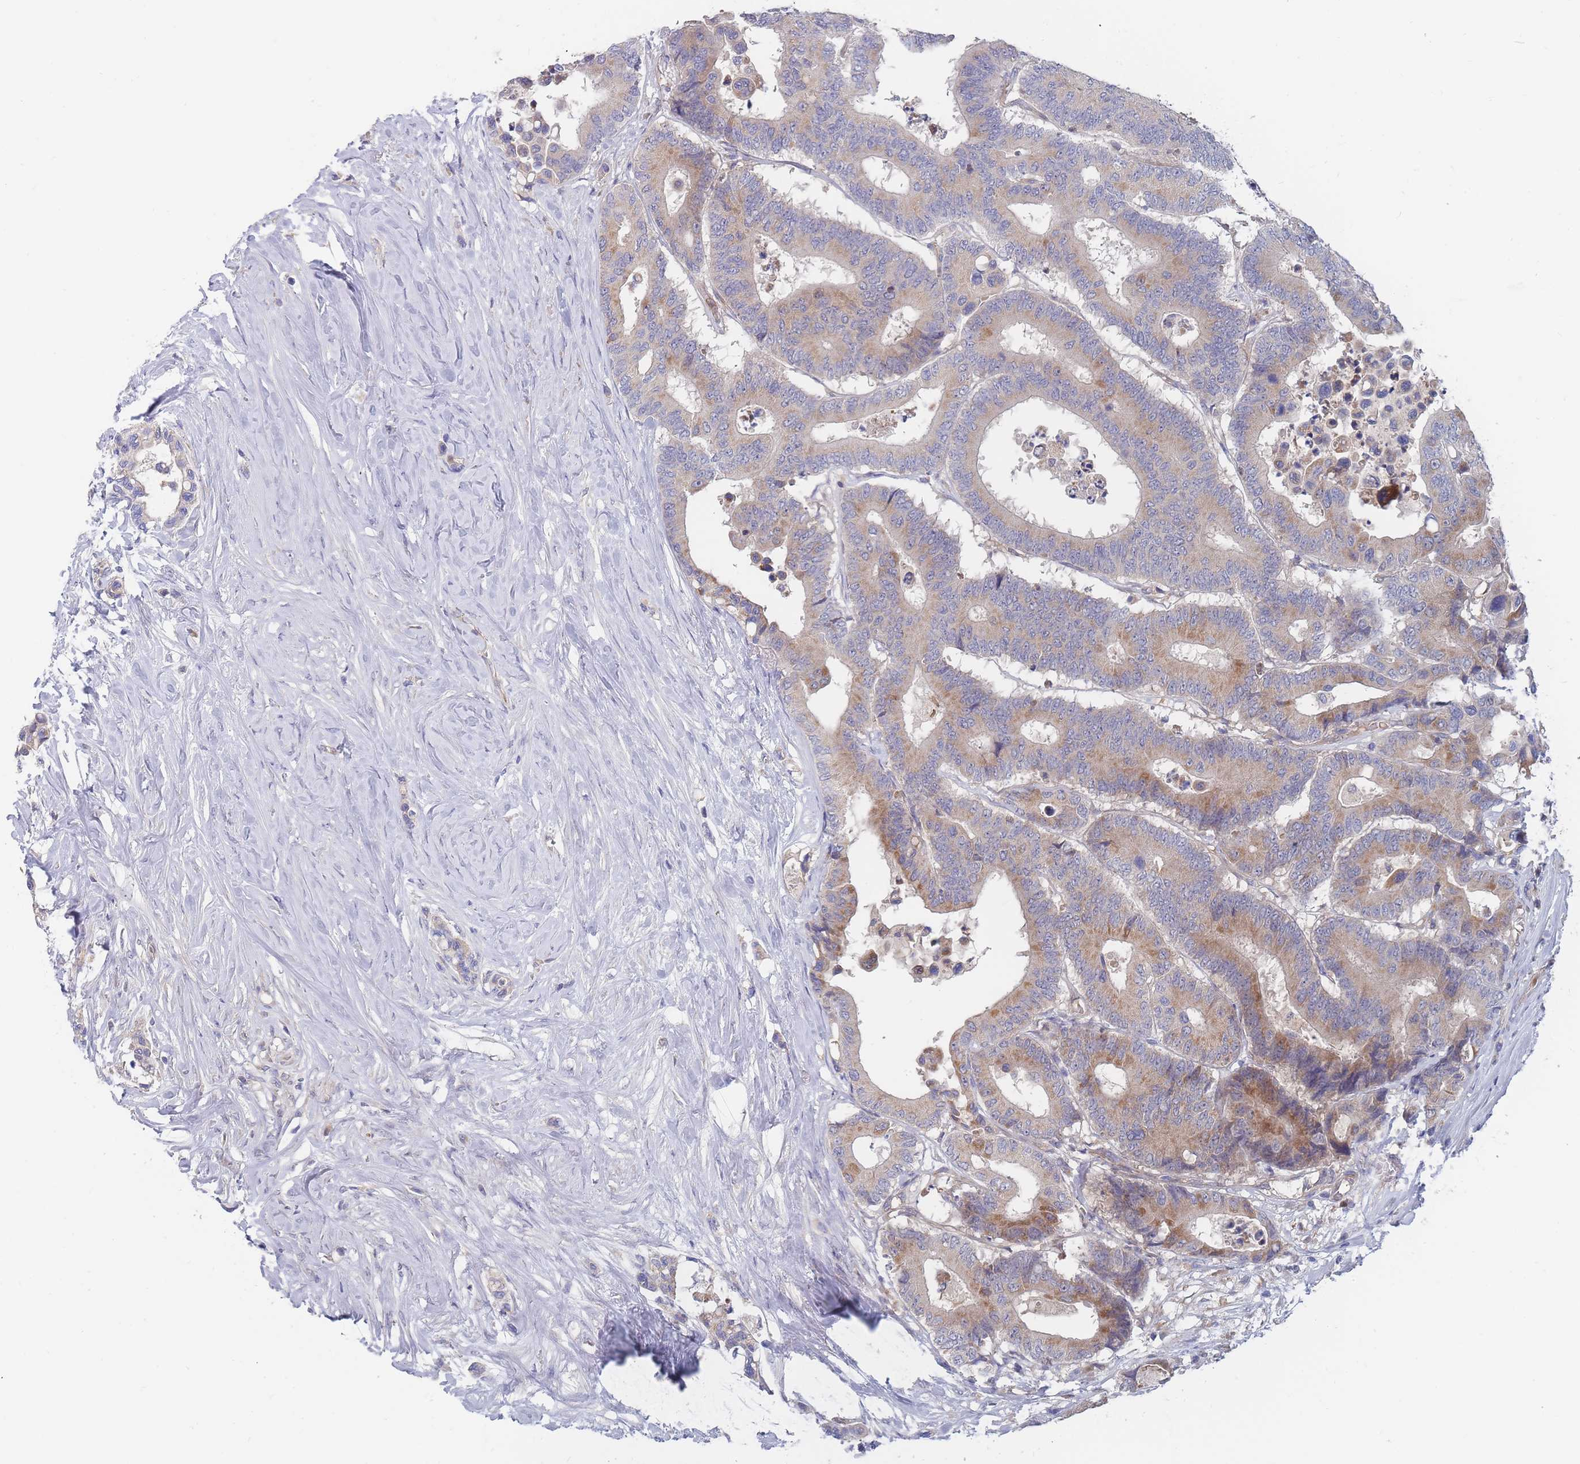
{"staining": {"intensity": "moderate", "quantity": "25%-75%", "location": "cytoplasmic/membranous"}, "tissue": "colorectal cancer", "cell_type": "Tumor cells", "image_type": "cancer", "snomed": [{"axis": "morphology", "description": "Normal tissue, NOS"}, {"axis": "morphology", "description": "Adenocarcinoma, NOS"}, {"axis": "topography", "description": "Colon"}], "caption": "Human colorectal adenocarcinoma stained with a protein marker demonstrates moderate staining in tumor cells.", "gene": "NUB1", "patient": {"sex": "male", "age": 82}}